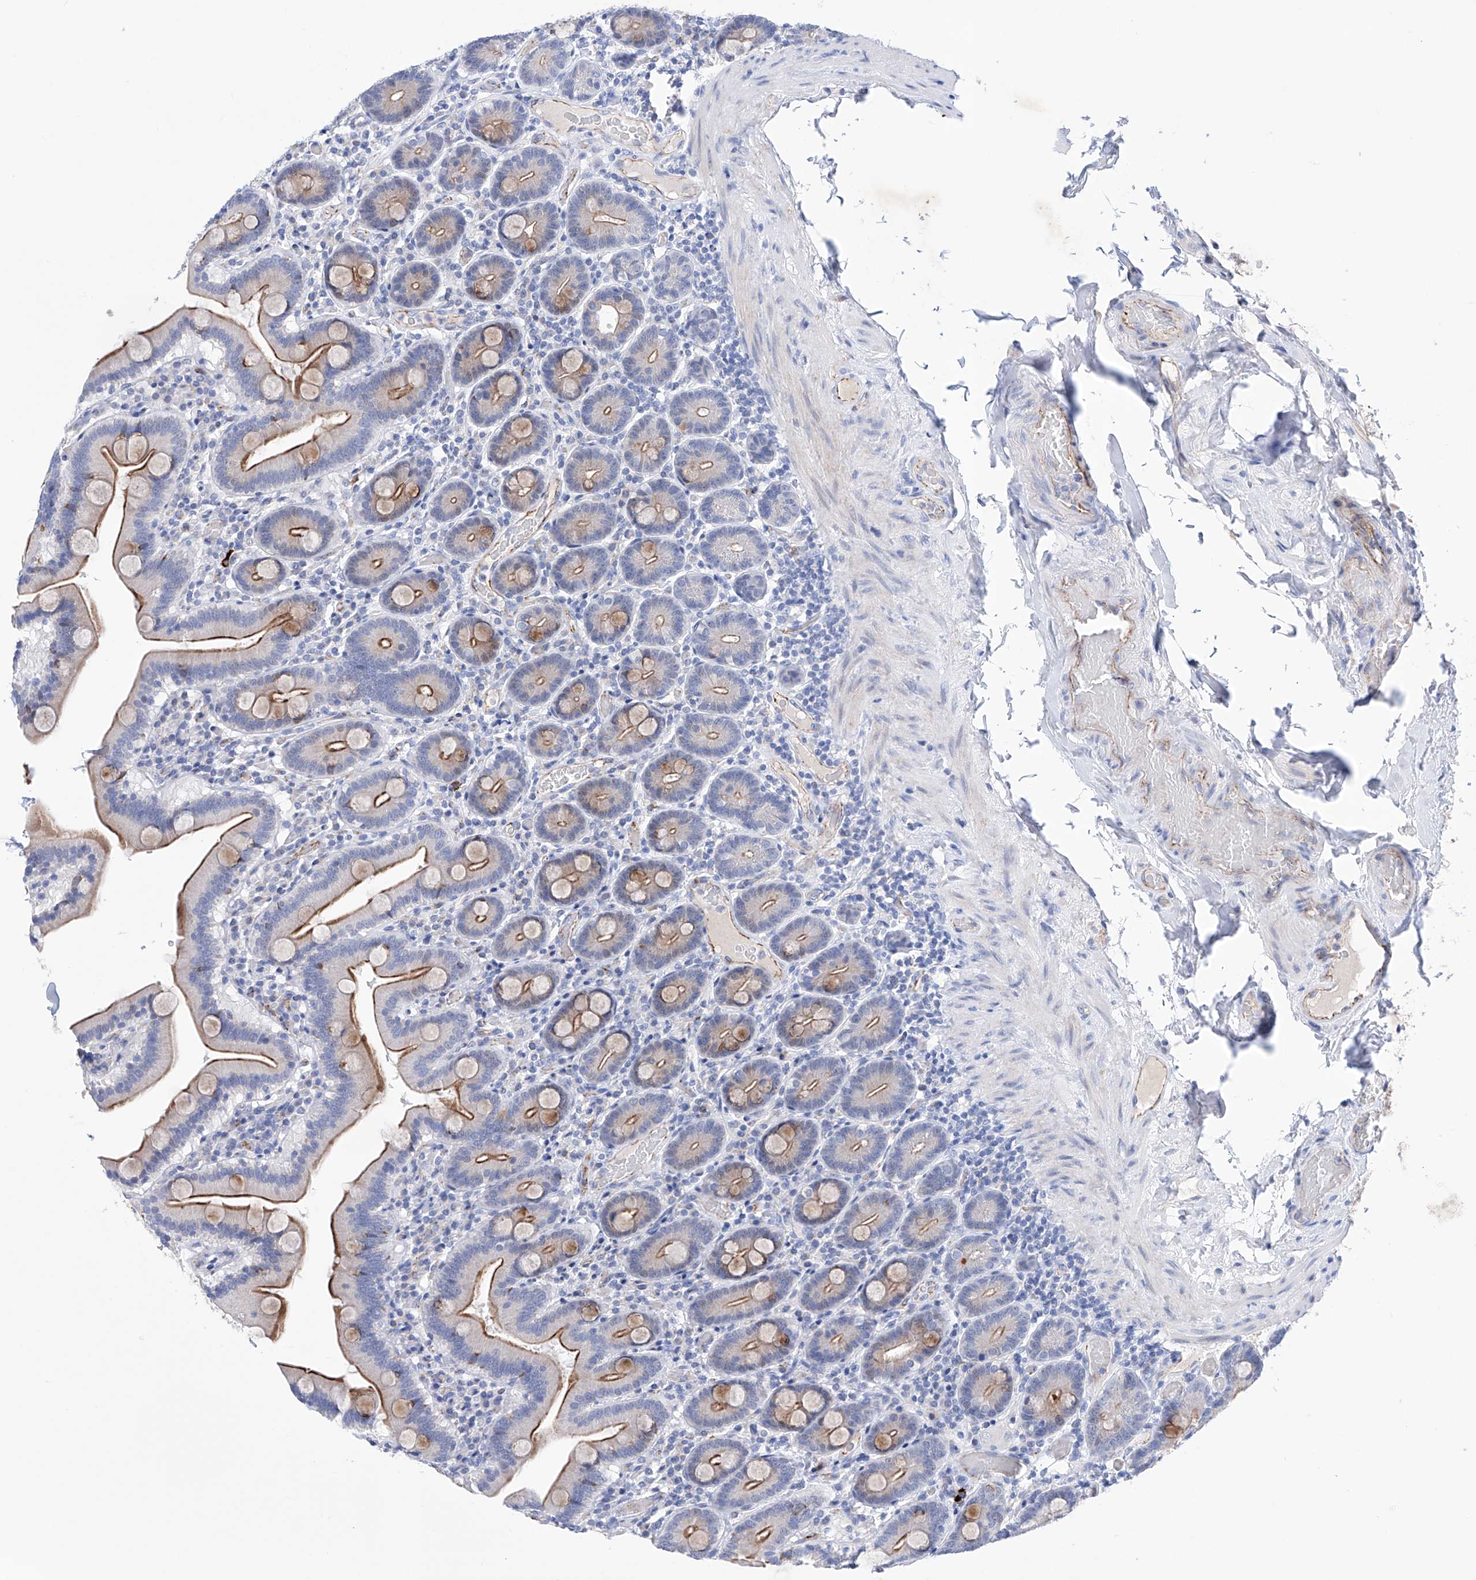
{"staining": {"intensity": "moderate", "quantity": "25%-75%", "location": "cytoplasmic/membranous"}, "tissue": "duodenum", "cell_type": "Glandular cells", "image_type": "normal", "snomed": [{"axis": "morphology", "description": "Normal tissue, NOS"}, {"axis": "topography", "description": "Duodenum"}], "caption": "Immunohistochemical staining of benign duodenum displays medium levels of moderate cytoplasmic/membranous positivity in about 25%-75% of glandular cells.", "gene": "ETV7", "patient": {"sex": "male", "age": 55}}